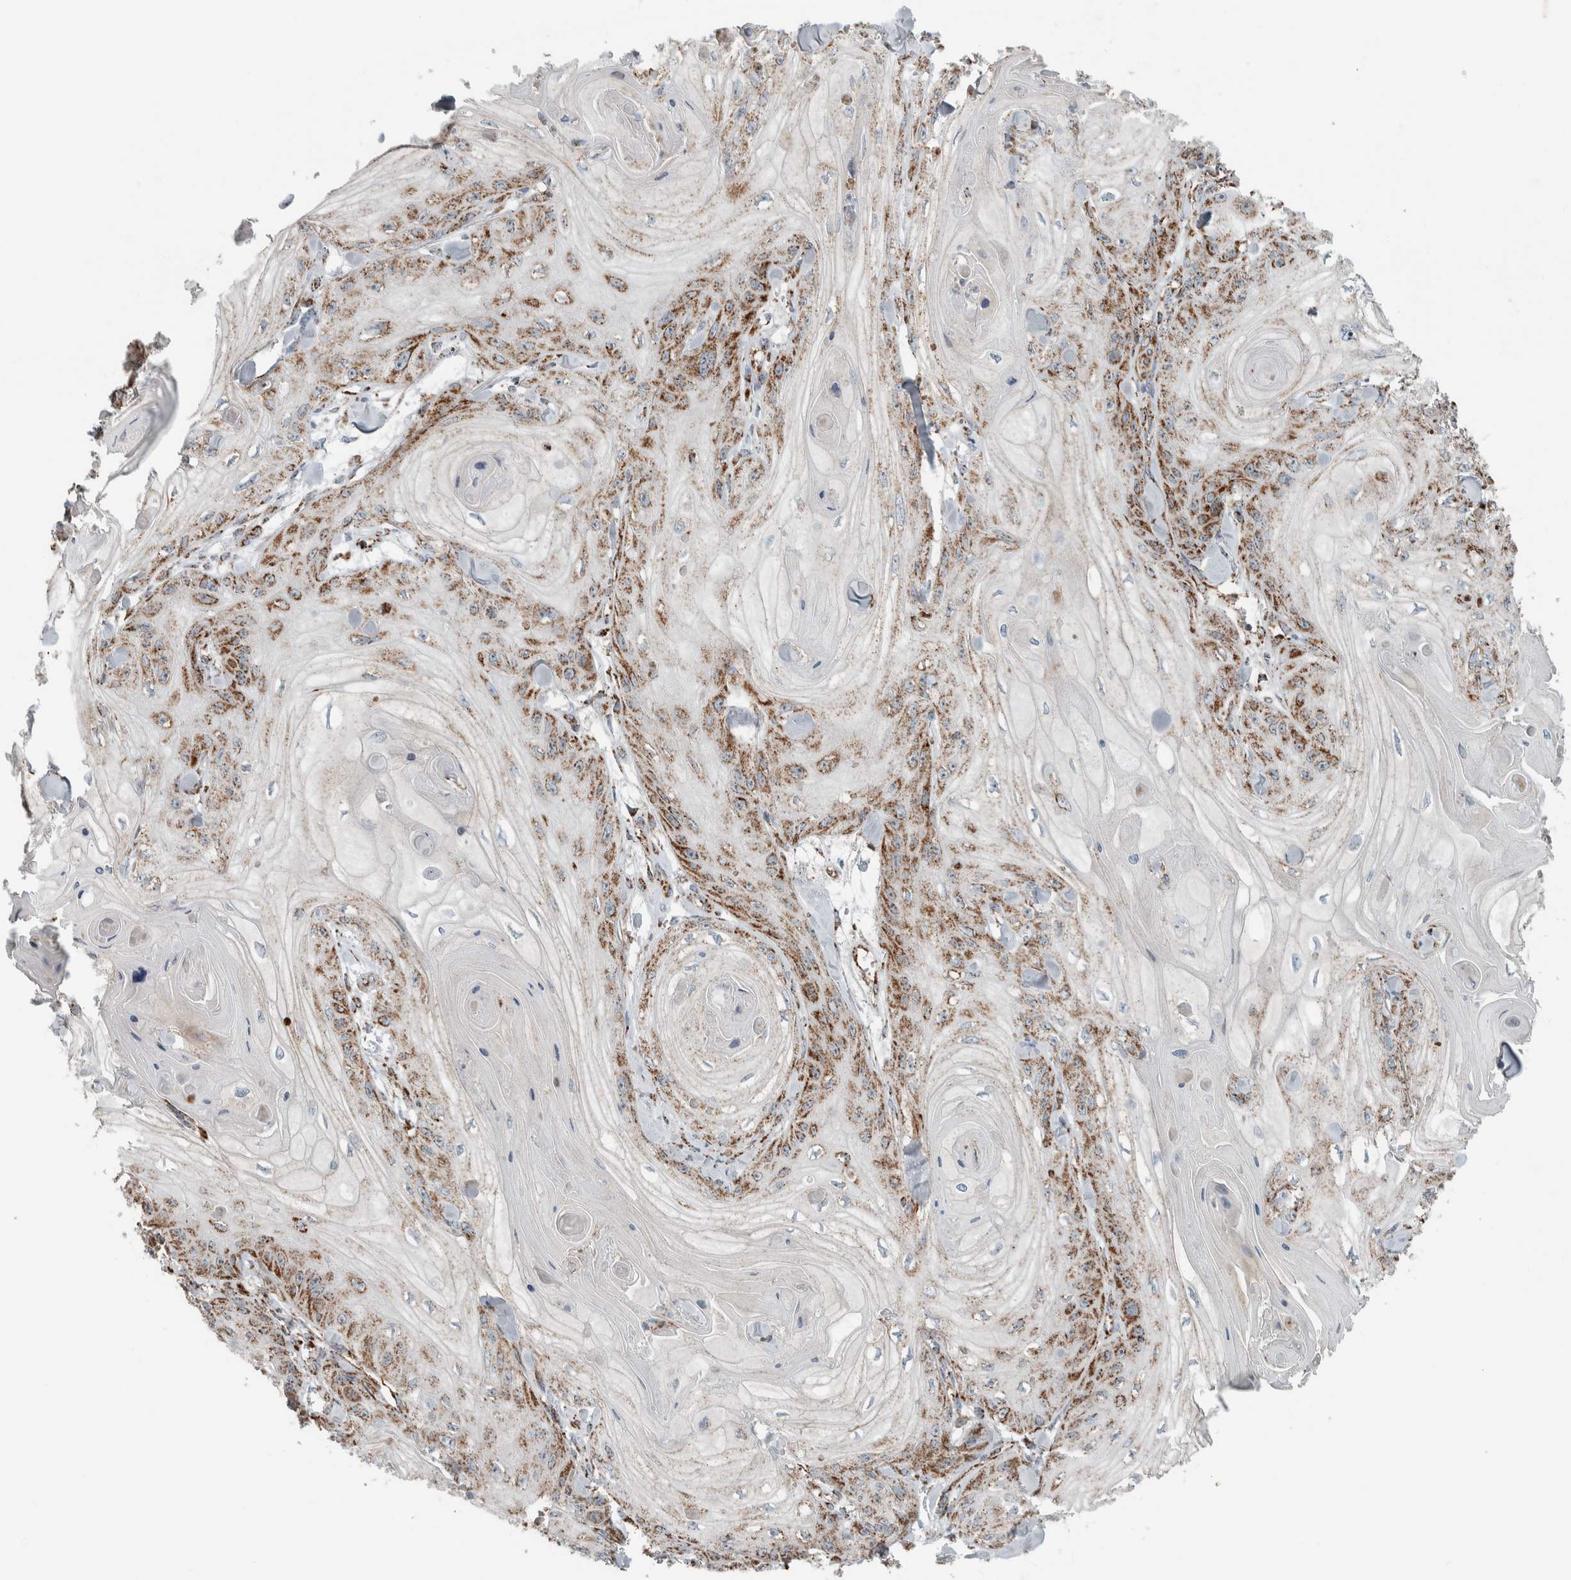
{"staining": {"intensity": "moderate", "quantity": "25%-75%", "location": "cytoplasmic/membranous"}, "tissue": "skin cancer", "cell_type": "Tumor cells", "image_type": "cancer", "snomed": [{"axis": "morphology", "description": "Squamous cell carcinoma, NOS"}, {"axis": "topography", "description": "Skin"}], "caption": "Moderate cytoplasmic/membranous positivity for a protein is identified in approximately 25%-75% of tumor cells of skin cancer (squamous cell carcinoma) using immunohistochemistry.", "gene": "CNTROB", "patient": {"sex": "male", "age": 74}}